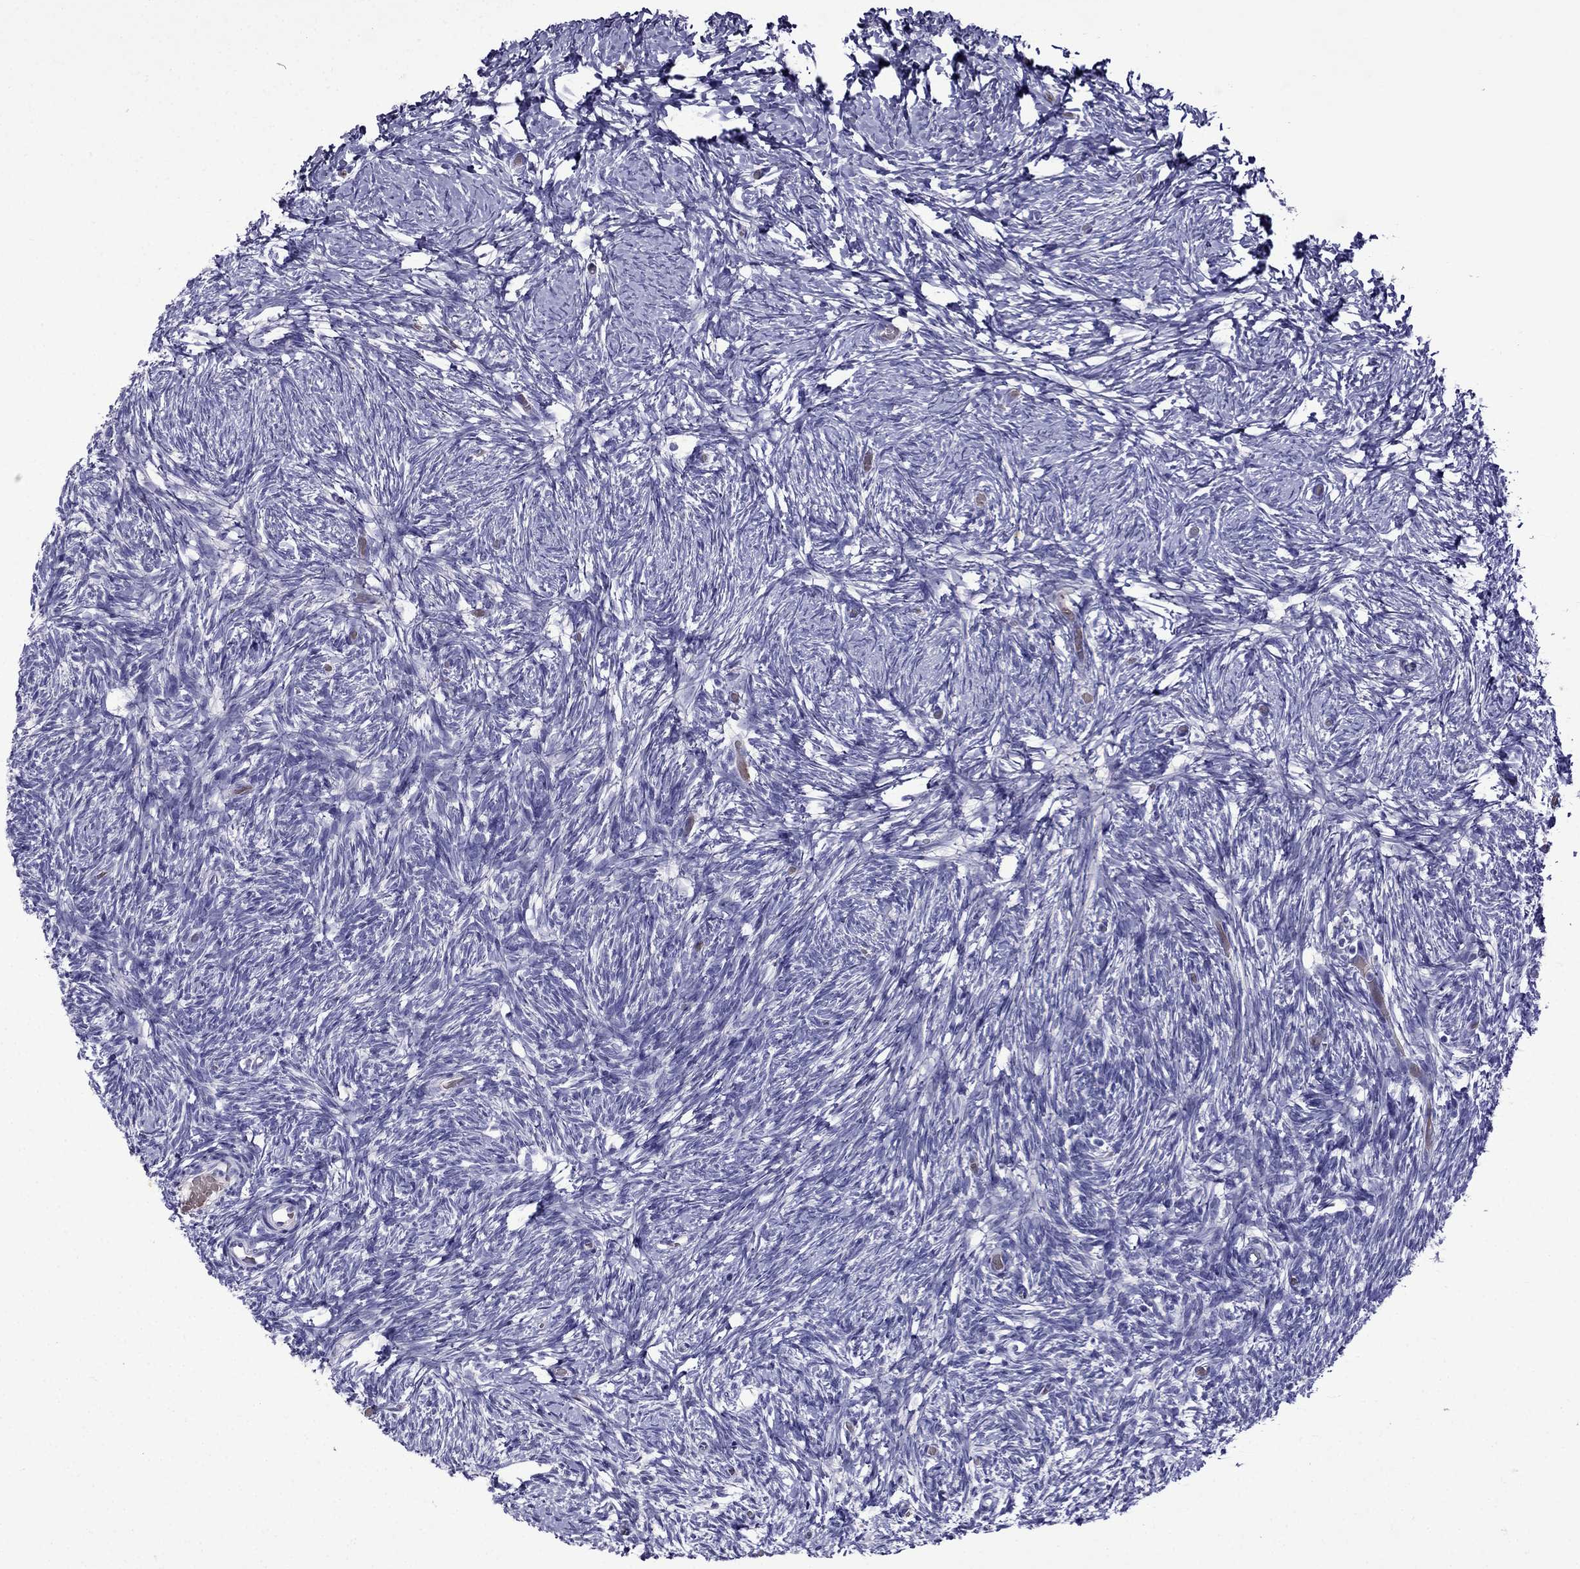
{"staining": {"intensity": "strong", "quantity": "25%-75%", "location": "cytoplasmic/membranous"}, "tissue": "ovary", "cell_type": "Follicle cells", "image_type": "normal", "snomed": [{"axis": "morphology", "description": "Normal tissue, NOS"}, {"axis": "topography", "description": "Ovary"}], "caption": "High-magnification brightfield microscopy of benign ovary stained with DAB (brown) and counterstained with hematoxylin (blue). follicle cells exhibit strong cytoplasmic/membranous expression is present in about25%-75% of cells.", "gene": "TDRD1", "patient": {"sex": "female", "age": 39}}